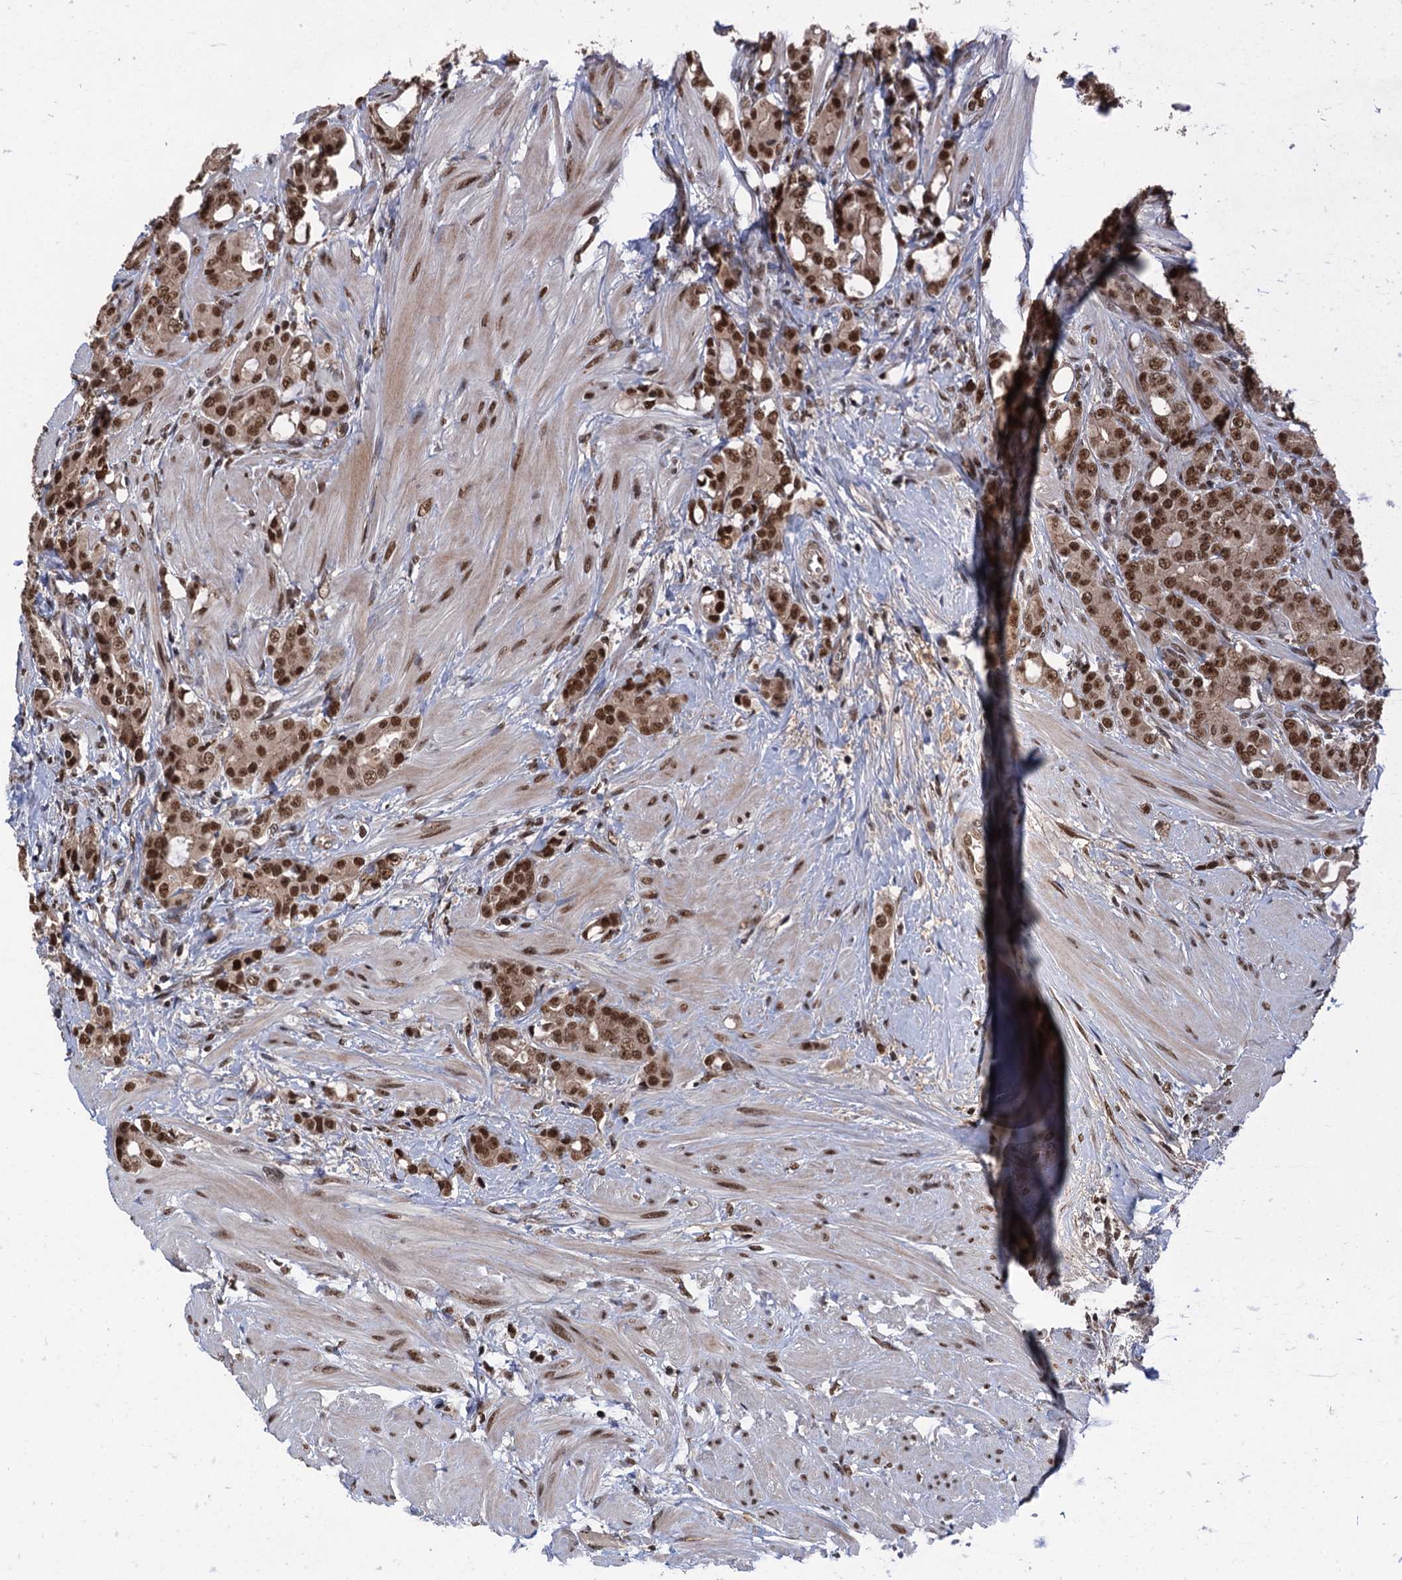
{"staining": {"intensity": "strong", "quantity": ">75%", "location": "nuclear"}, "tissue": "prostate cancer", "cell_type": "Tumor cells", "image_type": "cancer", "snomed": [{"axis": "morphology", "description": "Adenocarcinoma, High grade"}, {"axis": "topography", "description": "Prostate"}], "caption": "This is a micrograph of immunohistochemistry (IHC) staining of prostate cancer, which shows strong expression in the nuclear of tumor cells.", "gene": "RASSF4", "patient": {"sex": "male", "age": 62}}